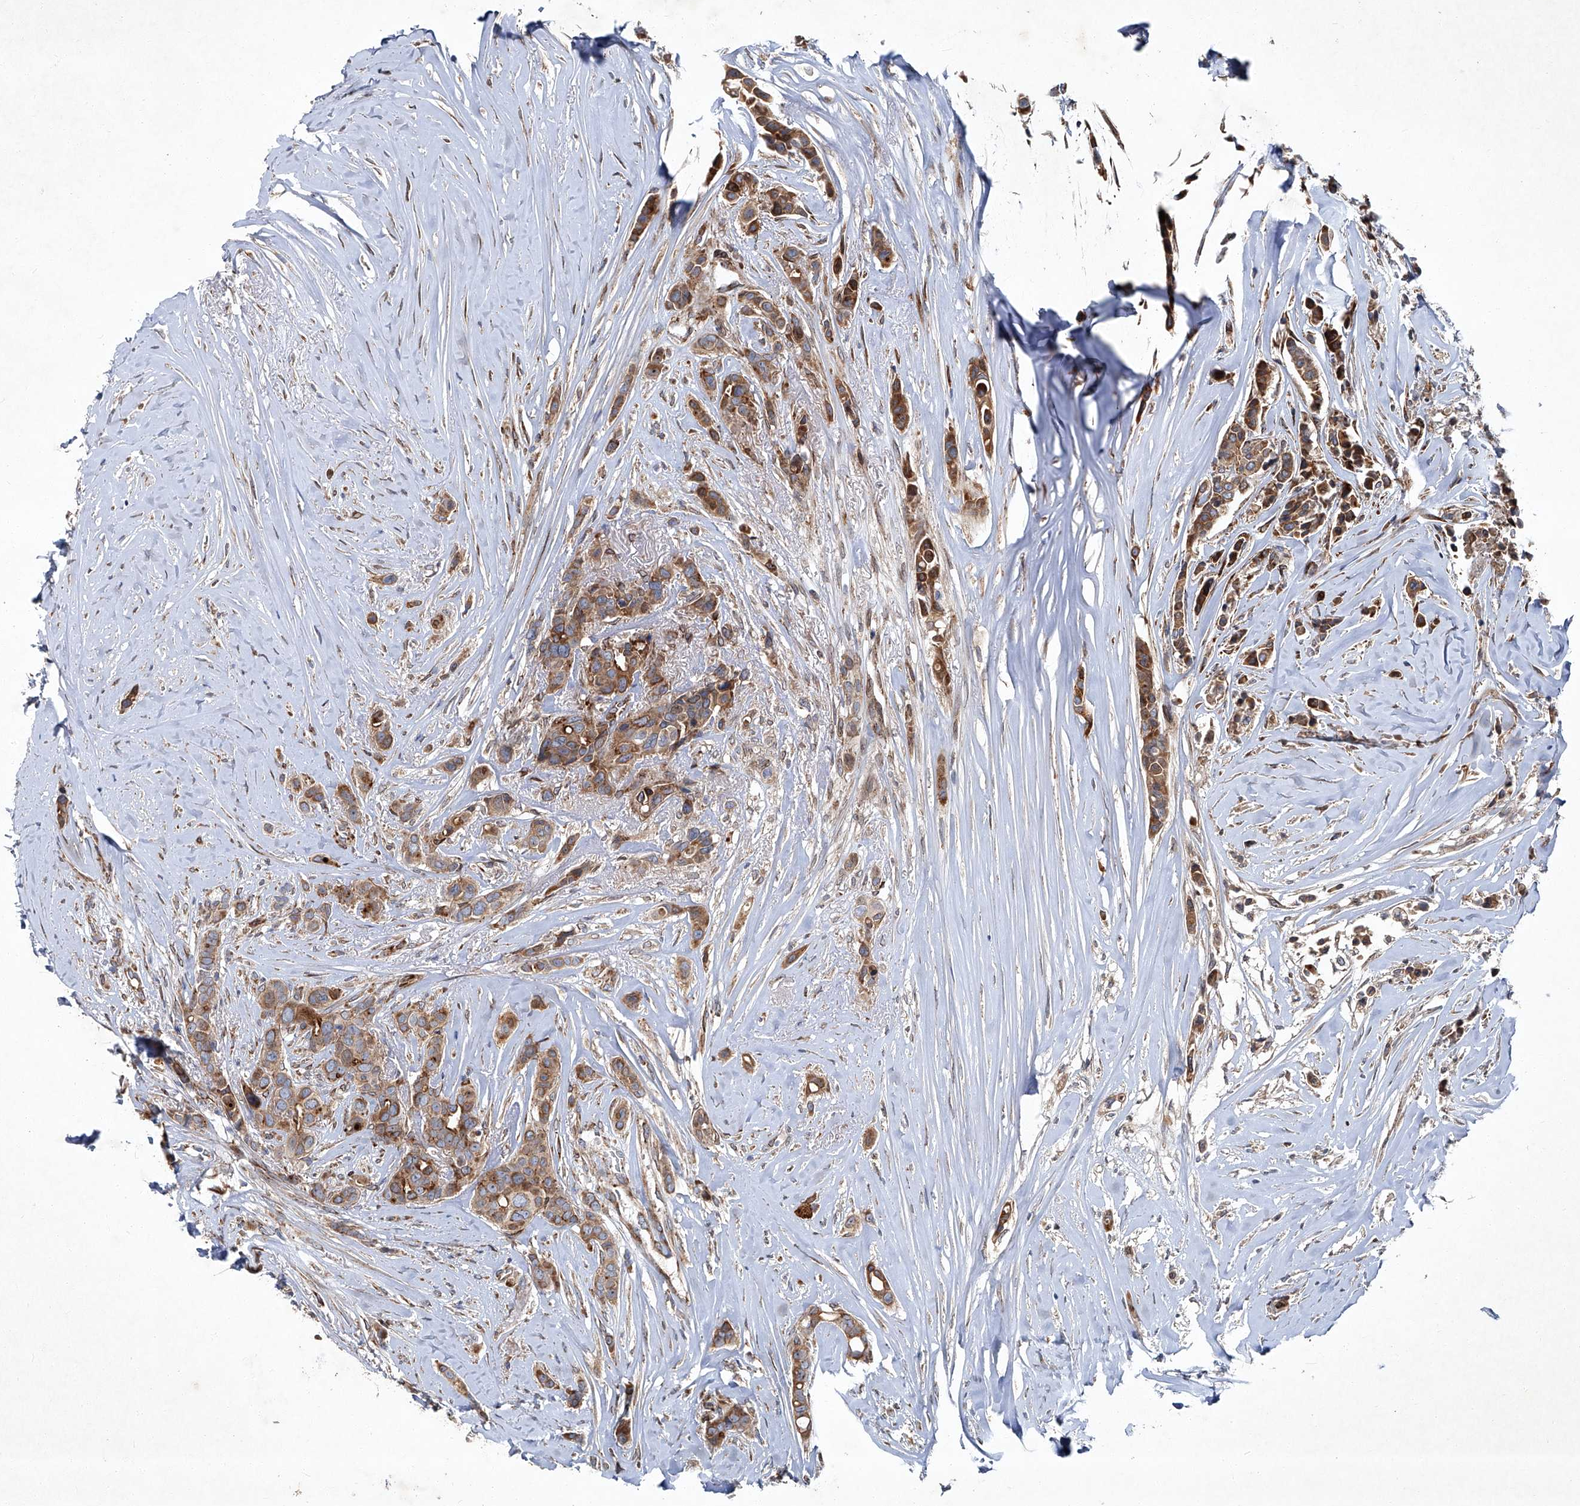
{"staining": {"intensity": "moderate", "quantity": ">75%", "location": "cytoplasmic/membranous"}, "tissue": "breast cancer", "cell_type": "Tumor cells", "image_type": "cancer", "snomed": [{"axis": "morphology", "description": "Lobular carcinoma"}, {"axis": "topography", "description": "Breast"}], "caption": "Protein staining of breast lobular carcinoma tissue displays moderate cytoplasmic/membranous staining in about >75% of tumor cells.", "gene": "GPR132", "patient": {"sex": "female", "age": 51}}